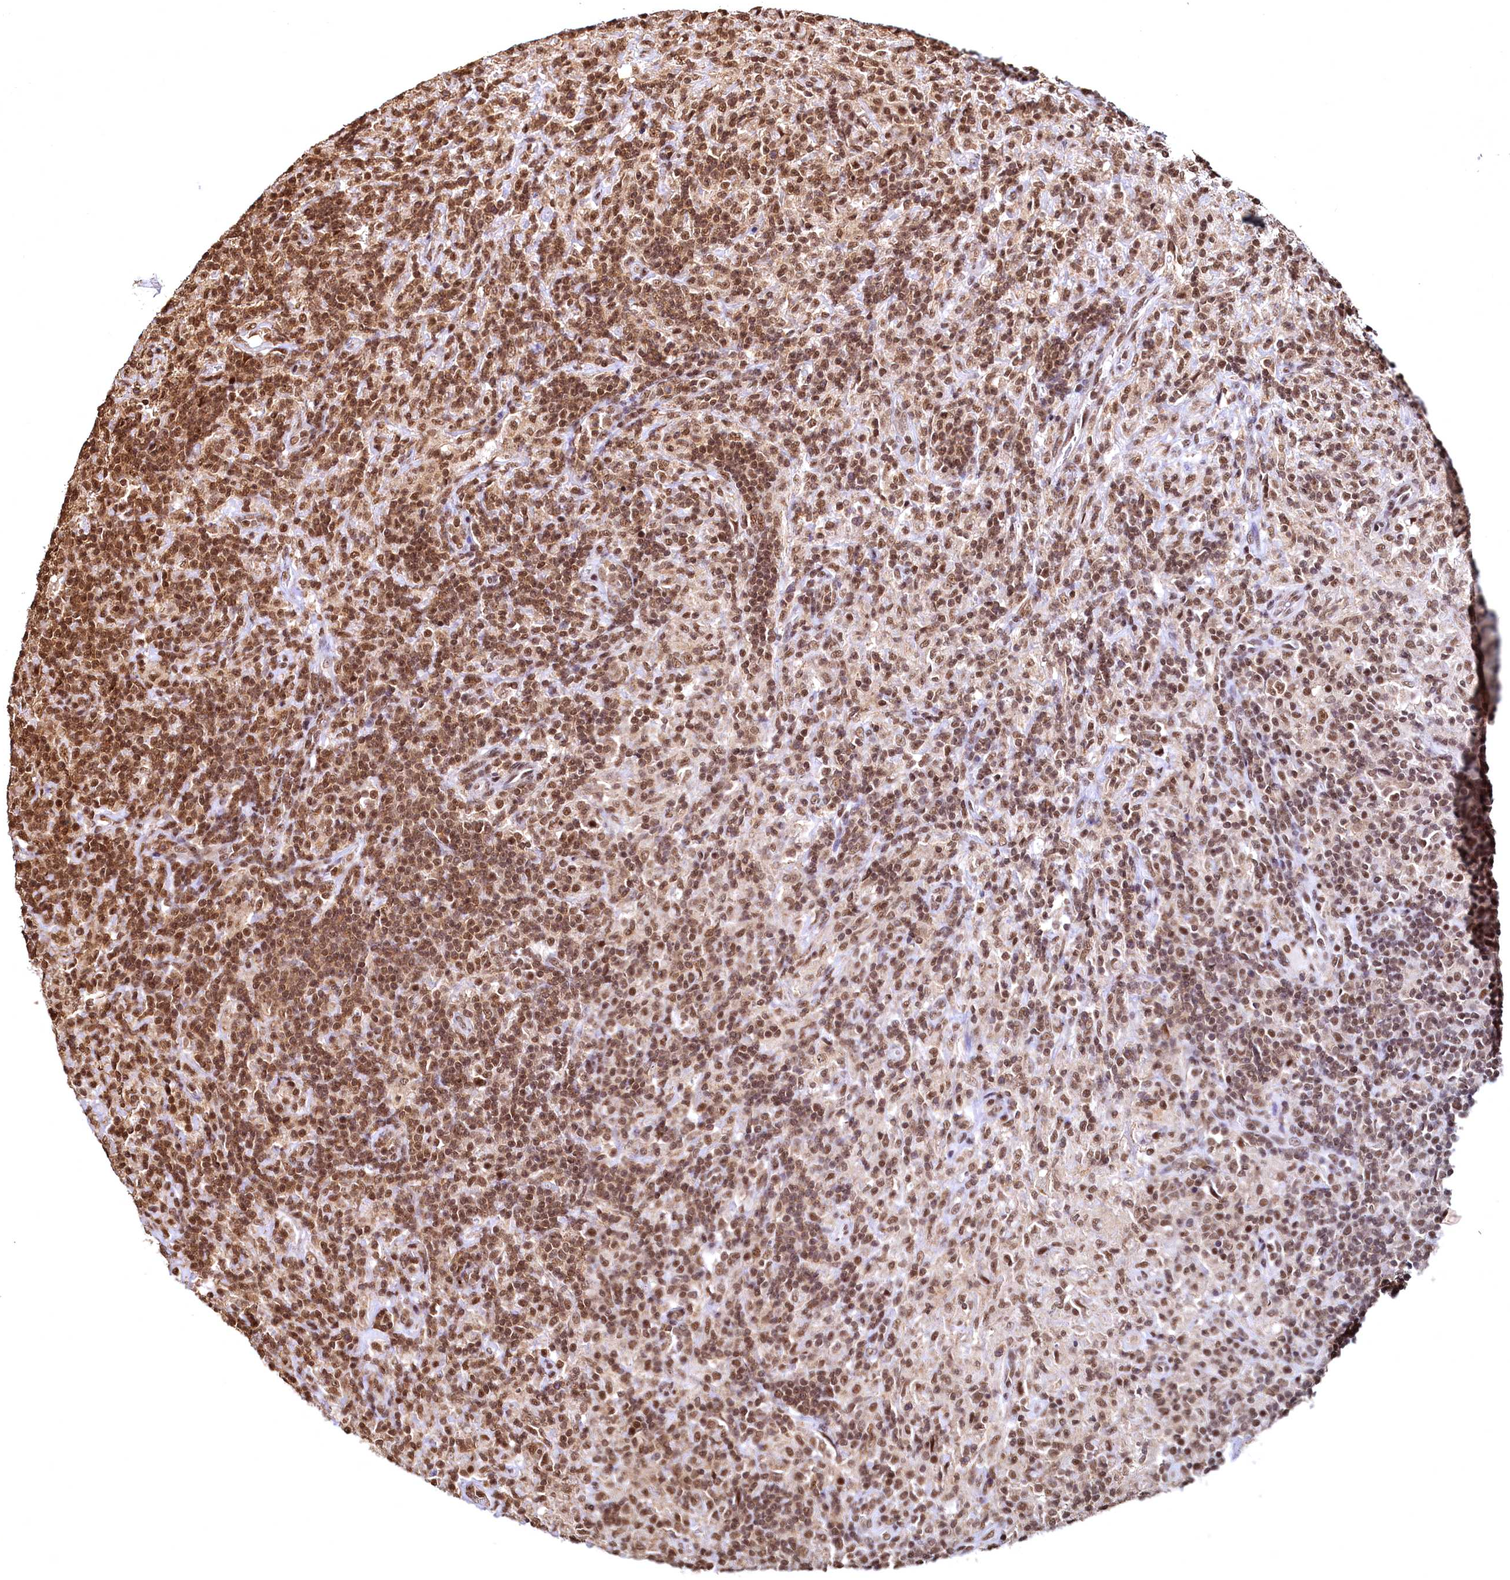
{"staining": {"intensity": "strong", "quantity": ">75%", "location": "nuclear"}, "tissue": "lymphoma", "cell_type": "Tumor cells", "image_type": "cancer", "snomed": [{"axis": "morphology", "description": "Hodgkin's disease, NOS"}, {"axis": "topography", "description": "Lymph node"}], "caption": "Immunohistochemistry of human Hodgkin's disease displays high levels of strong nuclear expression in approximately >75% of tumor cells.", "gene": "RSRC2", "patient": {"sex": "male", "age": 70}}